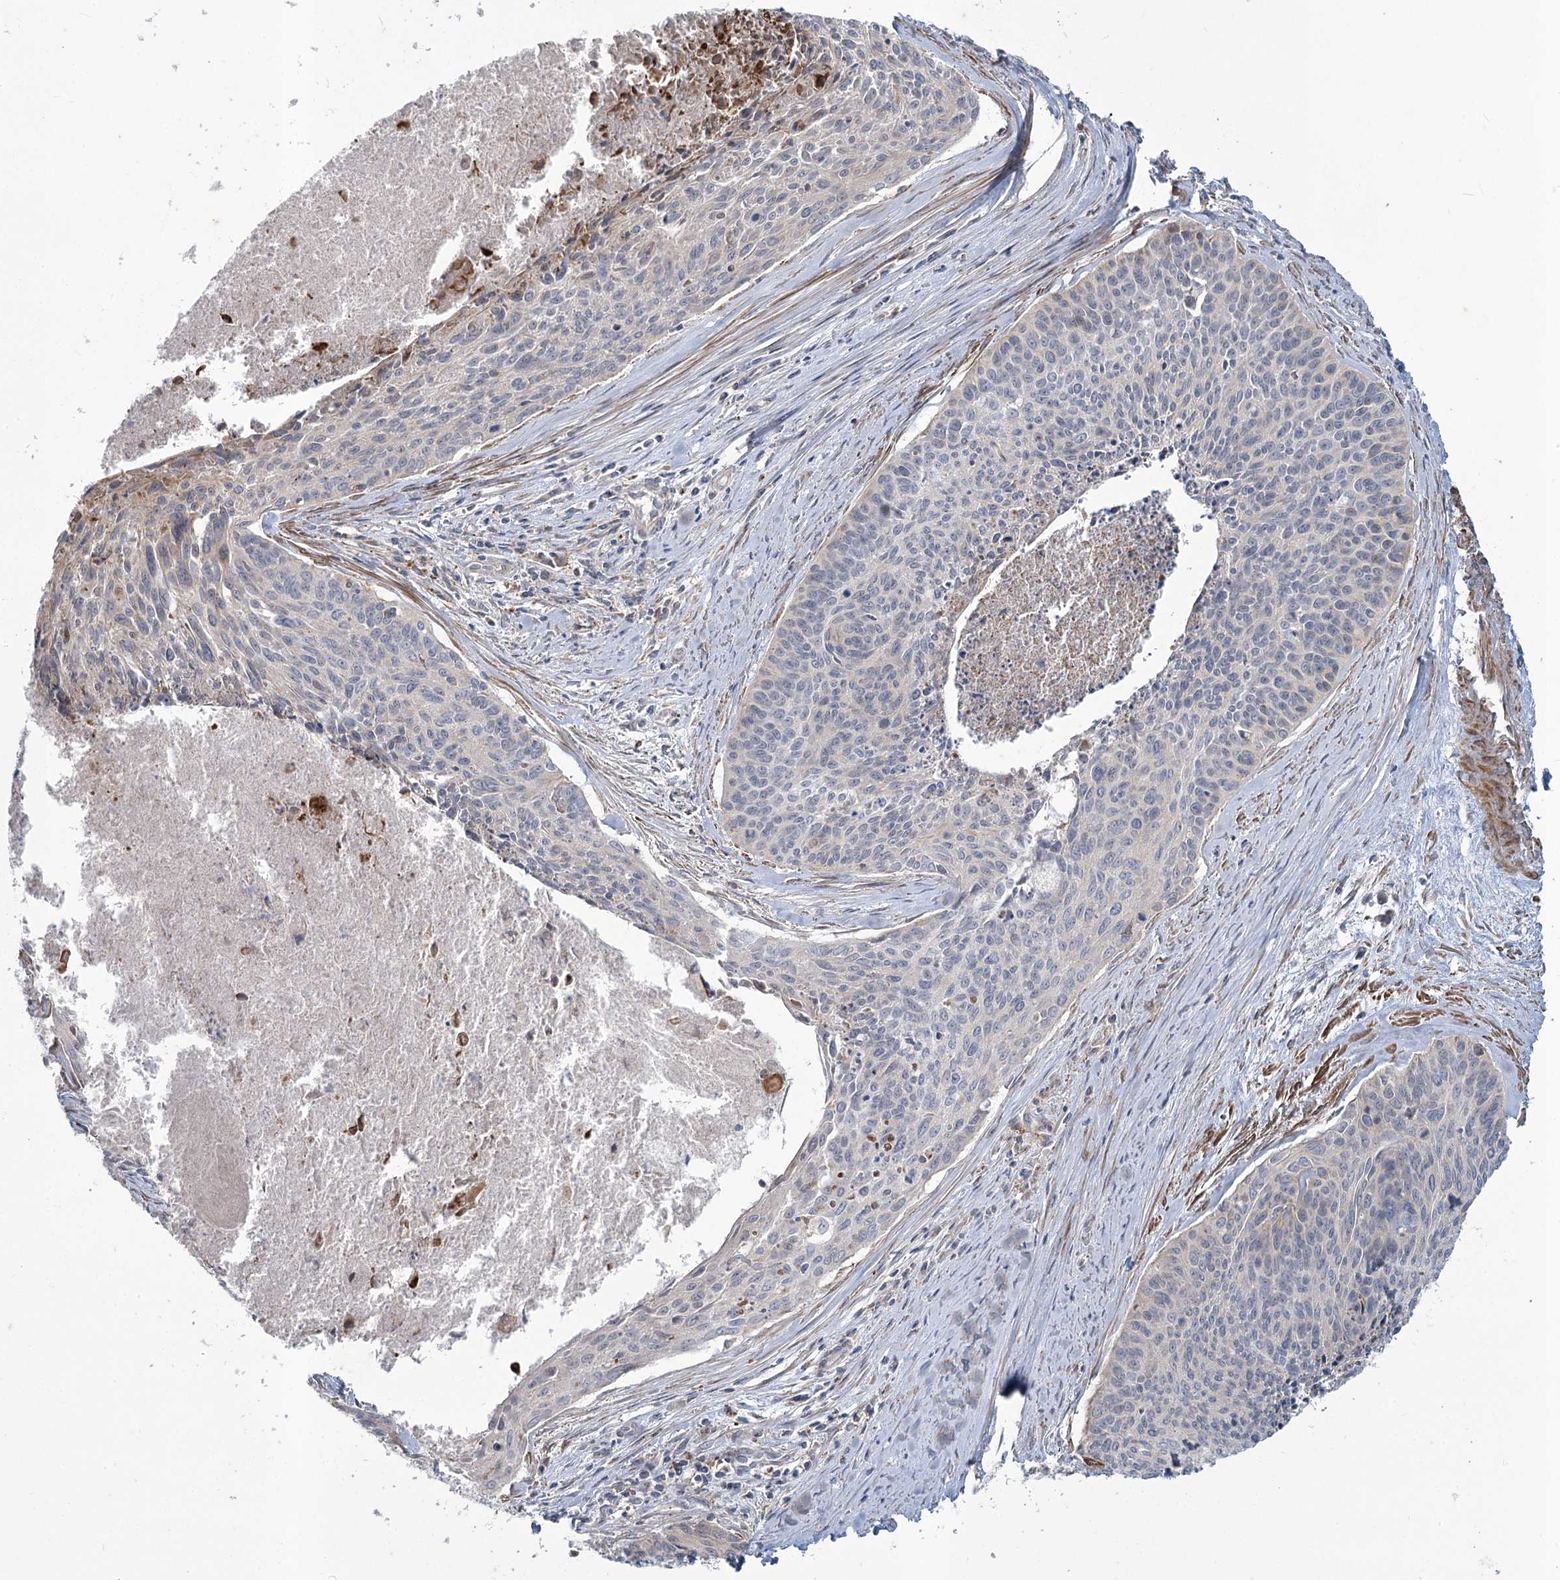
{"staining": {"intensity": "negative", "quantity": "none", "location": "none"}, "tissue": "cervical cancer", "cell_type": "Tumor cells", "image_type": "cancer", "snomed": [{"axis": "morphology", "description": "Squamous cell carcinoma, NOS"}, {"axis": "topography", "description": "Cervix"}], "caption": "Photomicrograph shows no protein staining in tumor cells of cervical cancer tissue. The staining was performed using DAB (3,3'-diaminobenzidine) to visualize the protein expression in brown, while the nuclei were stained in blue with hematoxylin (Magnification: 20x).", "gene": "MTG1", "patient": {"sex": "female", "age": 55}}